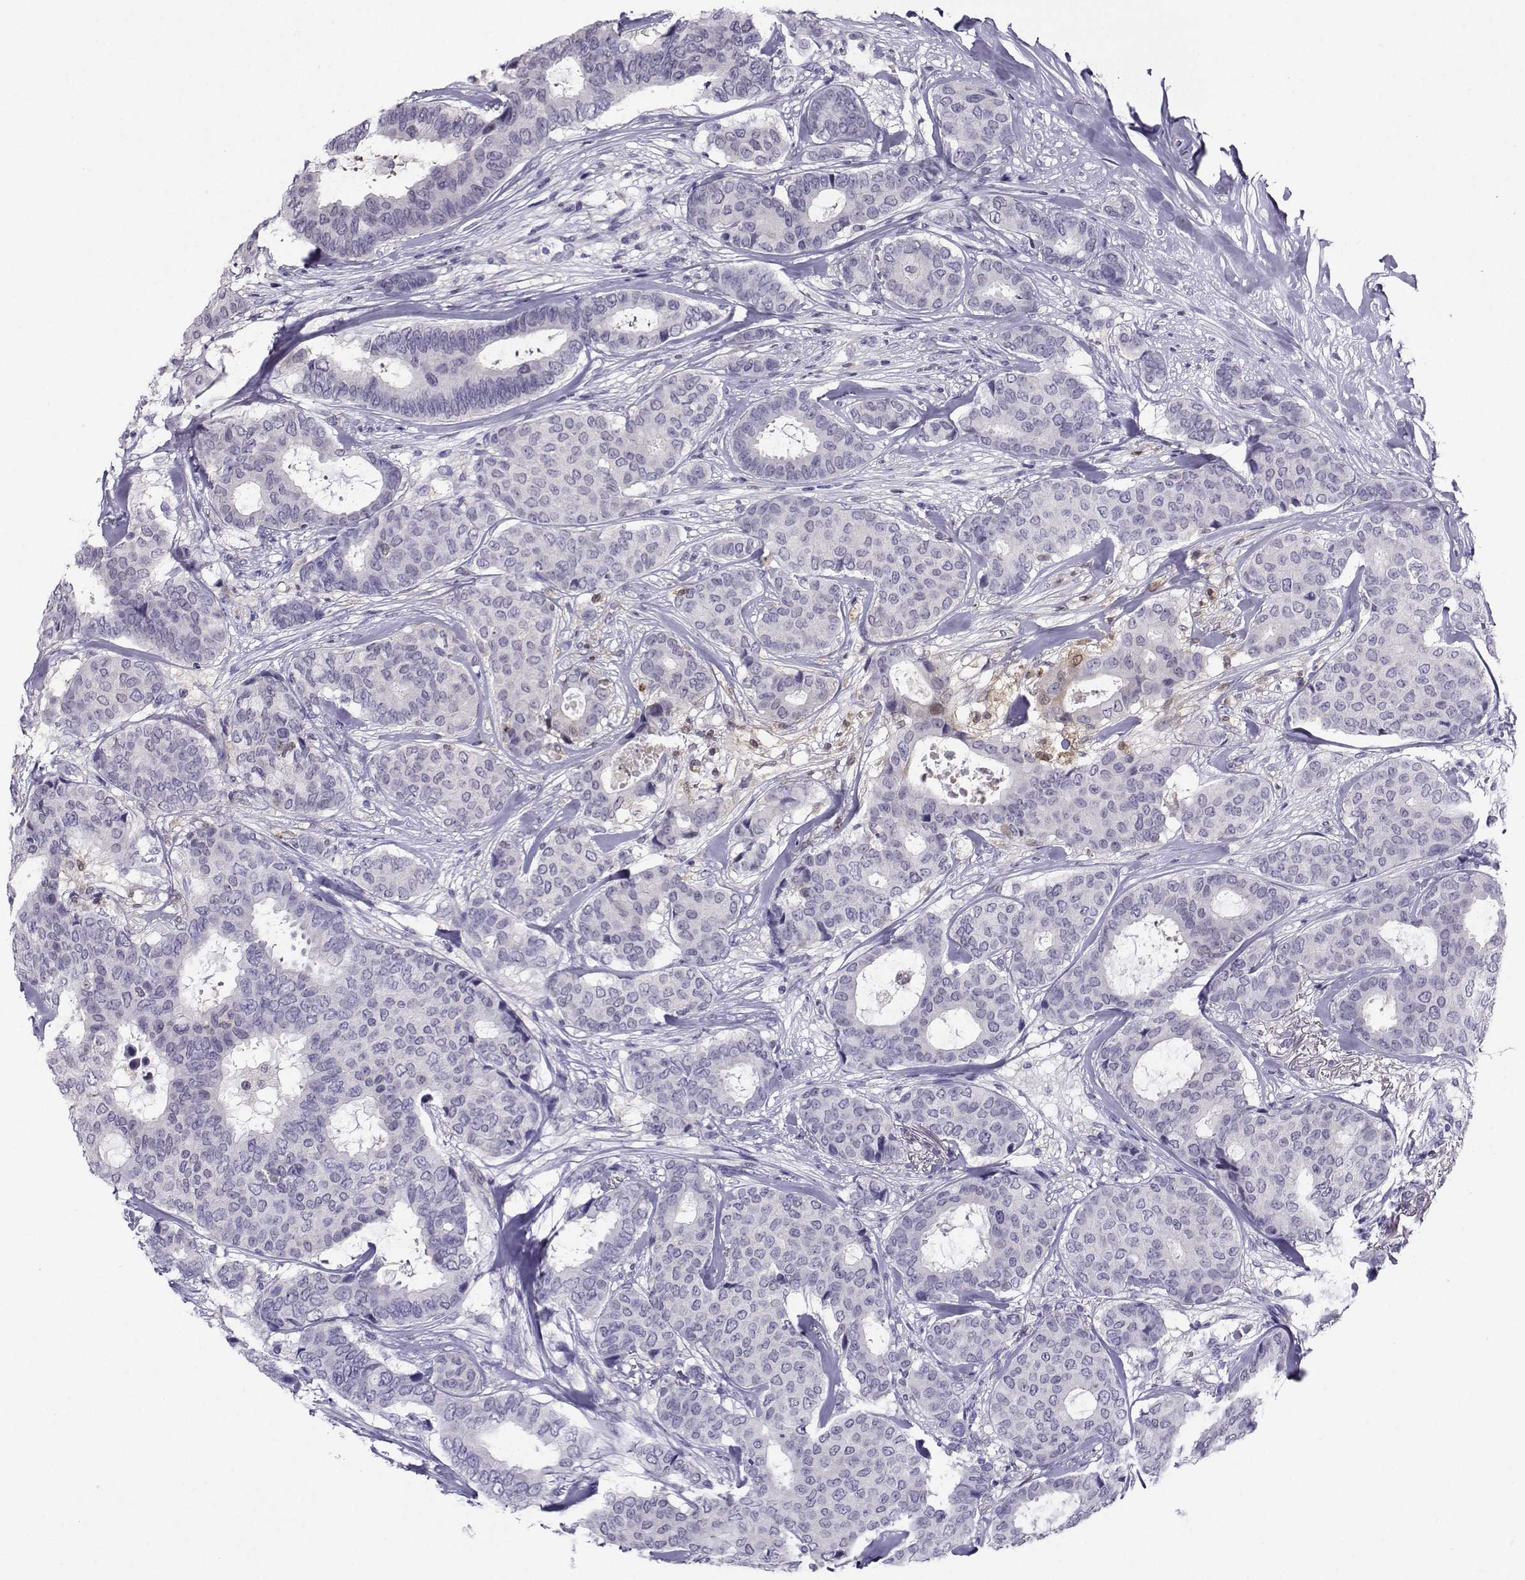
{"staining": {"intensity": "weak", "quantity": "<25%", "location": "nuclear"}, "tissue": "breast cancer", "cell_type": "Tumor cells", "image_type": "cancer", "snomed": [{"axis": "morphology", "description": "Duct carcinoma"}, {"axis": "topography", "description": "Breast"}], "caption": "Tumor cells show no significant expression in breast cancer (intraductal carcinoma).", "gene": "PGK1", "patient": {"sex": "female", "age": 75}}